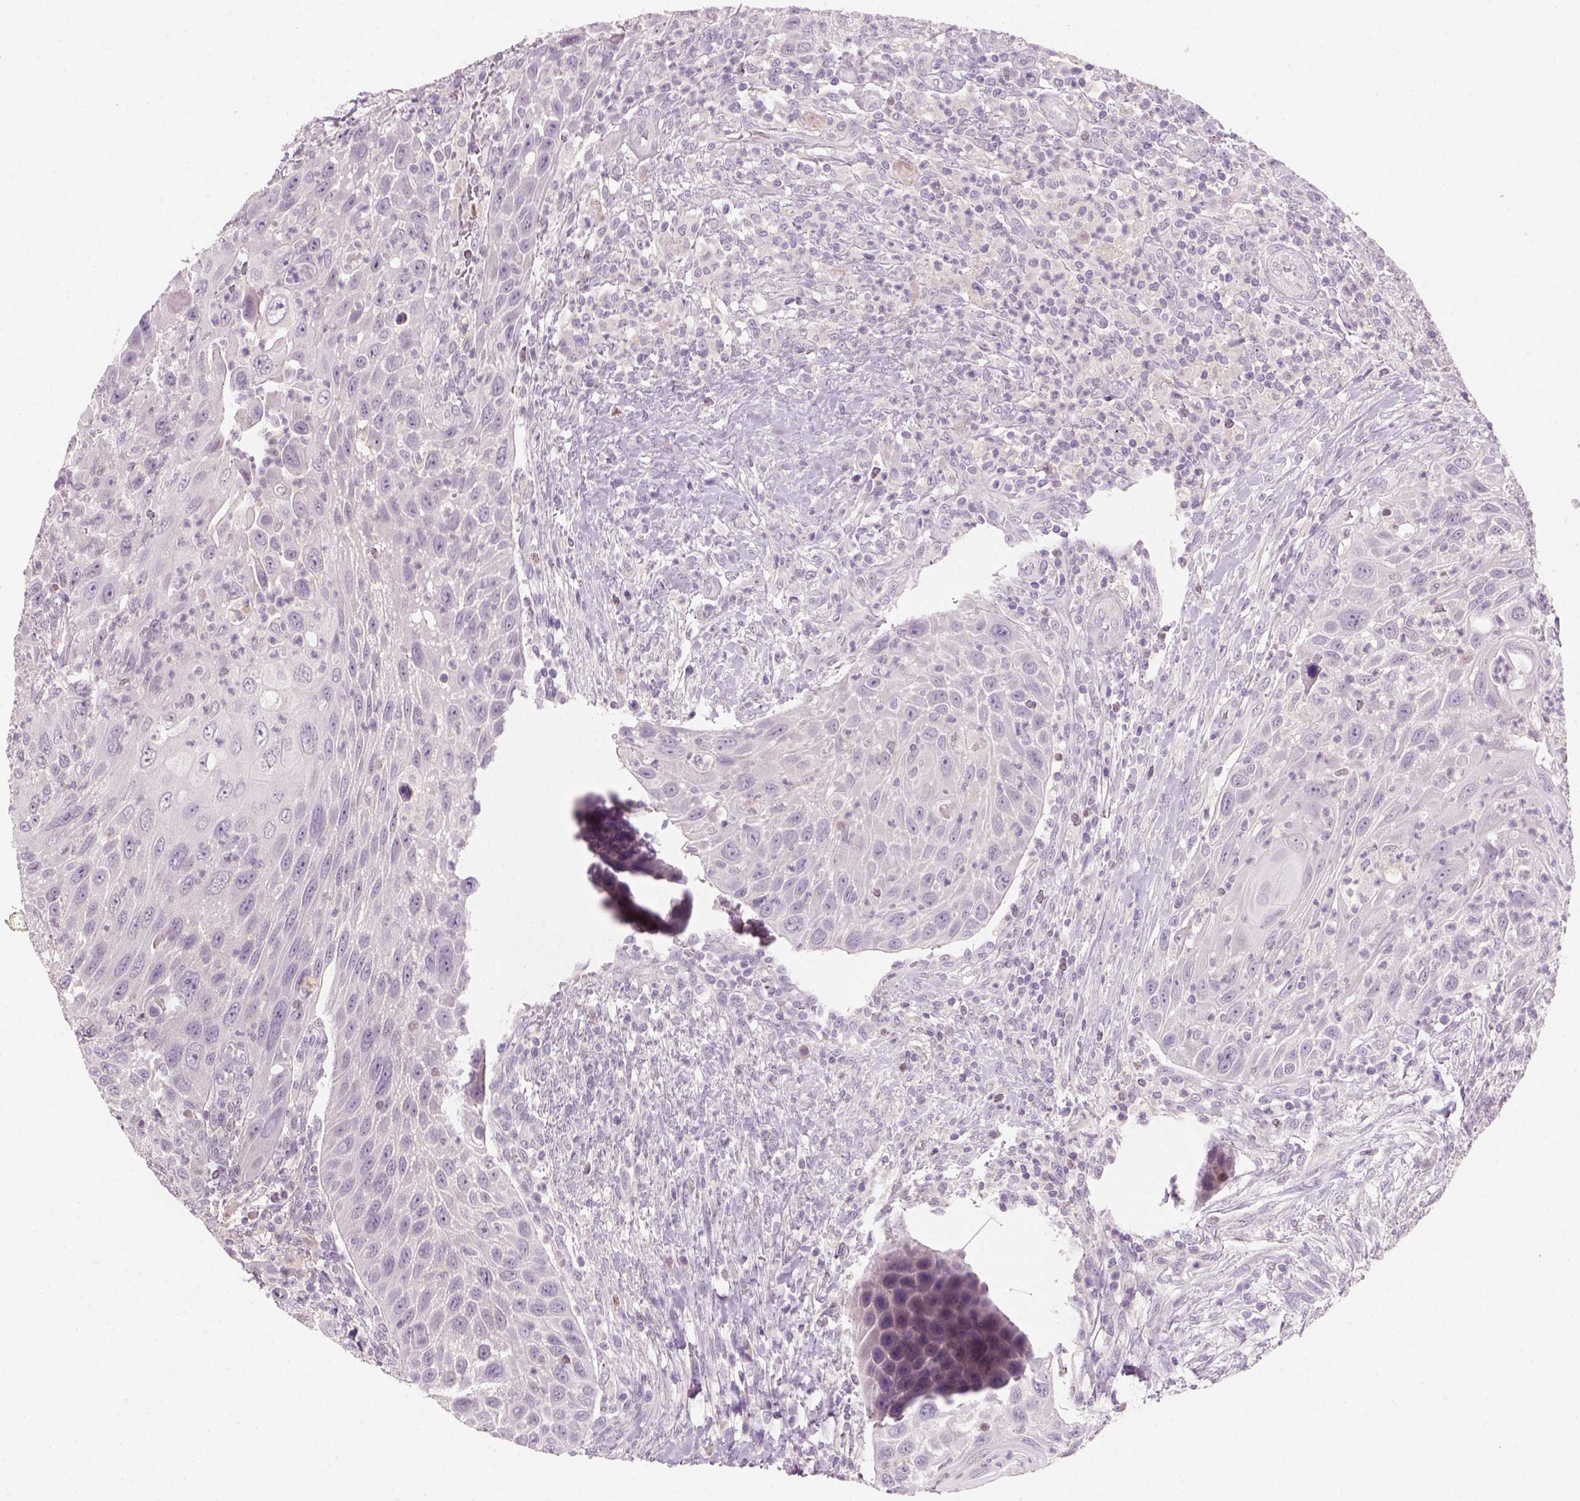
{"staining": {"intensity": "negative", "quantity": "none", "location": "none"}, "tissue": "head and neck cancer", "cell_type": "Tumor cells", "image_type": "cancer", "snomed": [{"axis": "morphology", "description": "Squamous cell carcinoma, NOS"}, {"axis": "topography", "description": "Head-Neck"}], "caption": "This is an immunohistochemistry image of human head and neck cancer. There is no expression in tumor cells.", "gene": "GFI1B", "patient": {"sex": "male", "age": 69}}